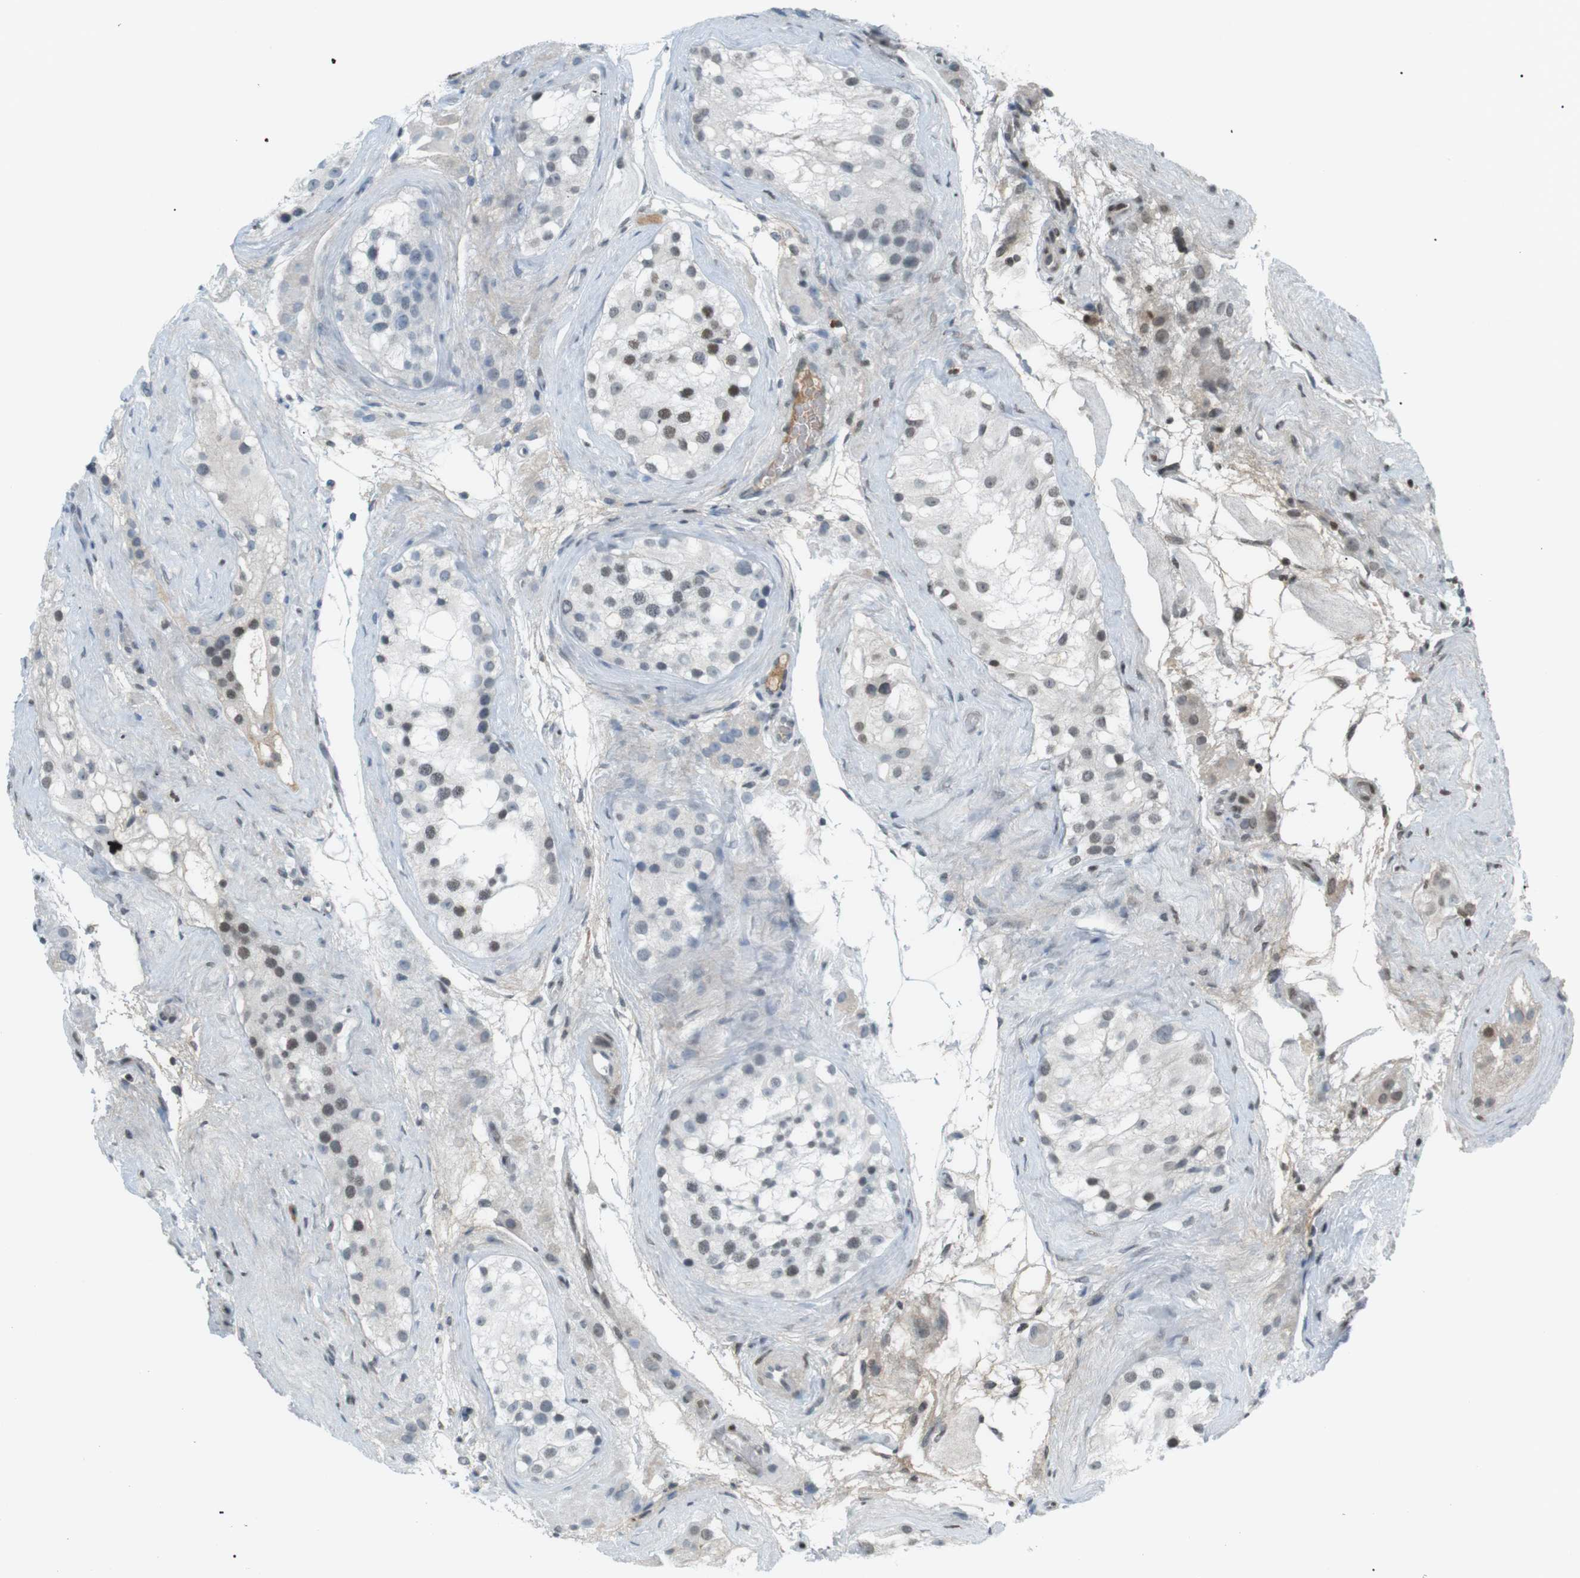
{"staining": {"intensity": "weak", "quantity": "<25%", "location": "nuclear"}, "tissue": "testis", "cell_type": "Cells in seminiferous ducts", "image_type": "normal", "snomed": [{"axis": "morphology", "description": "Normal tissue, NOS"}, {"axis": "morphology", "description": "Seminoma, NOS"}, {"axis": "topography", "description": "Testis"}], "caption": "DAB (3,3'-diaminobenzidine) immunohistochemical staining of normal human testis exhibits no significant positivity in cells in seminiferous ducts. (DAB (3,3'-diaminobenzidine) immunohistochemistry (IHC), high magnification).", "gene": "AZGP1", "patient": {"sex": "male", "age": 71}}